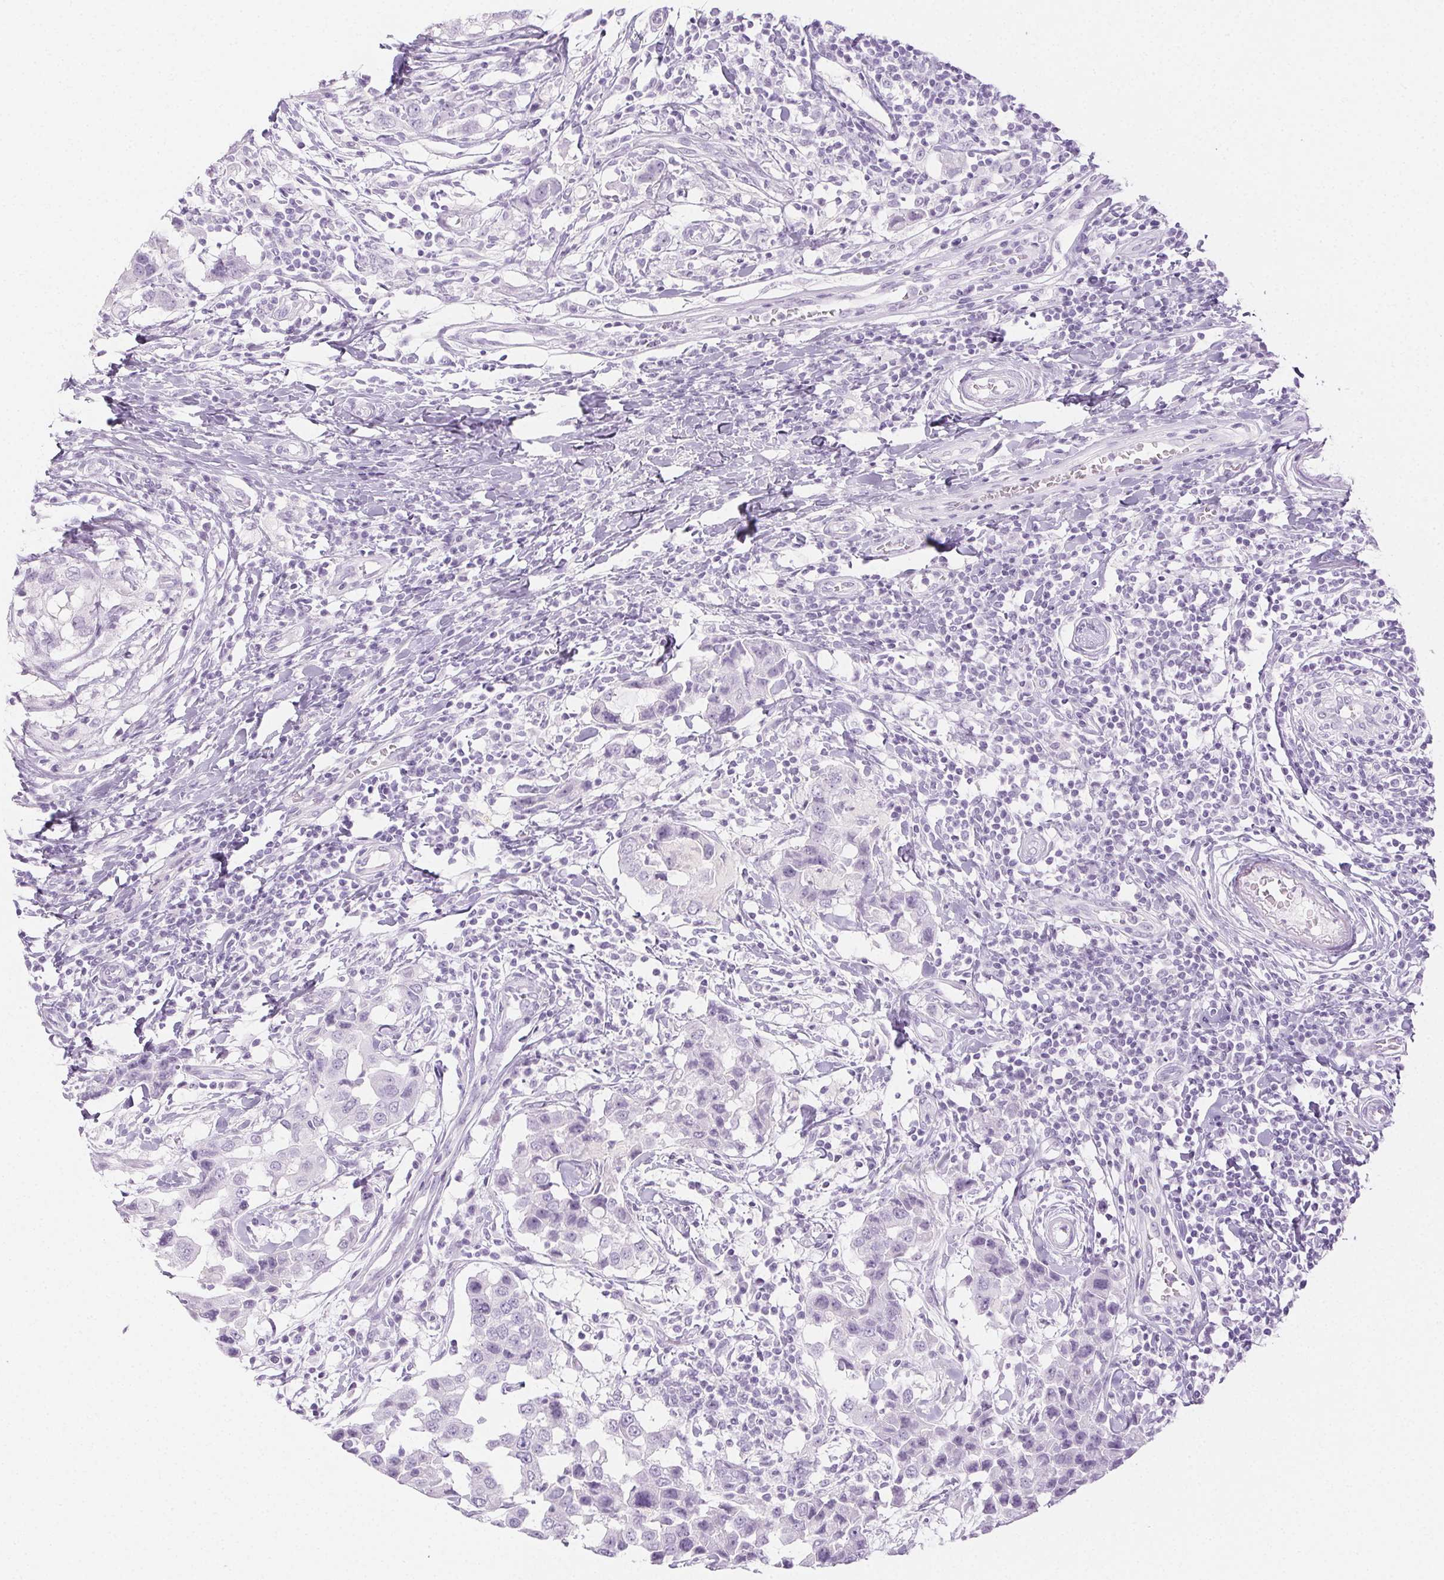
{"staining": {"intensity": "negative", "quantity": "none", "location": "none"}, "tissue": "breast cancer", "cell_type": "Tumor cells", "image_type": "cancer", "snomed": [{"axis": "morphology", "description": "Duct carcinoma"}, {"axis": "topography", "description": "Breast"}], "caption": "Intraductal carcinoma (breast) stained for a protein using immunohistochemistry displays no expression tumor cells.", "gene": "SPRR3", "patient": {"sex": "female", "age": 27}}